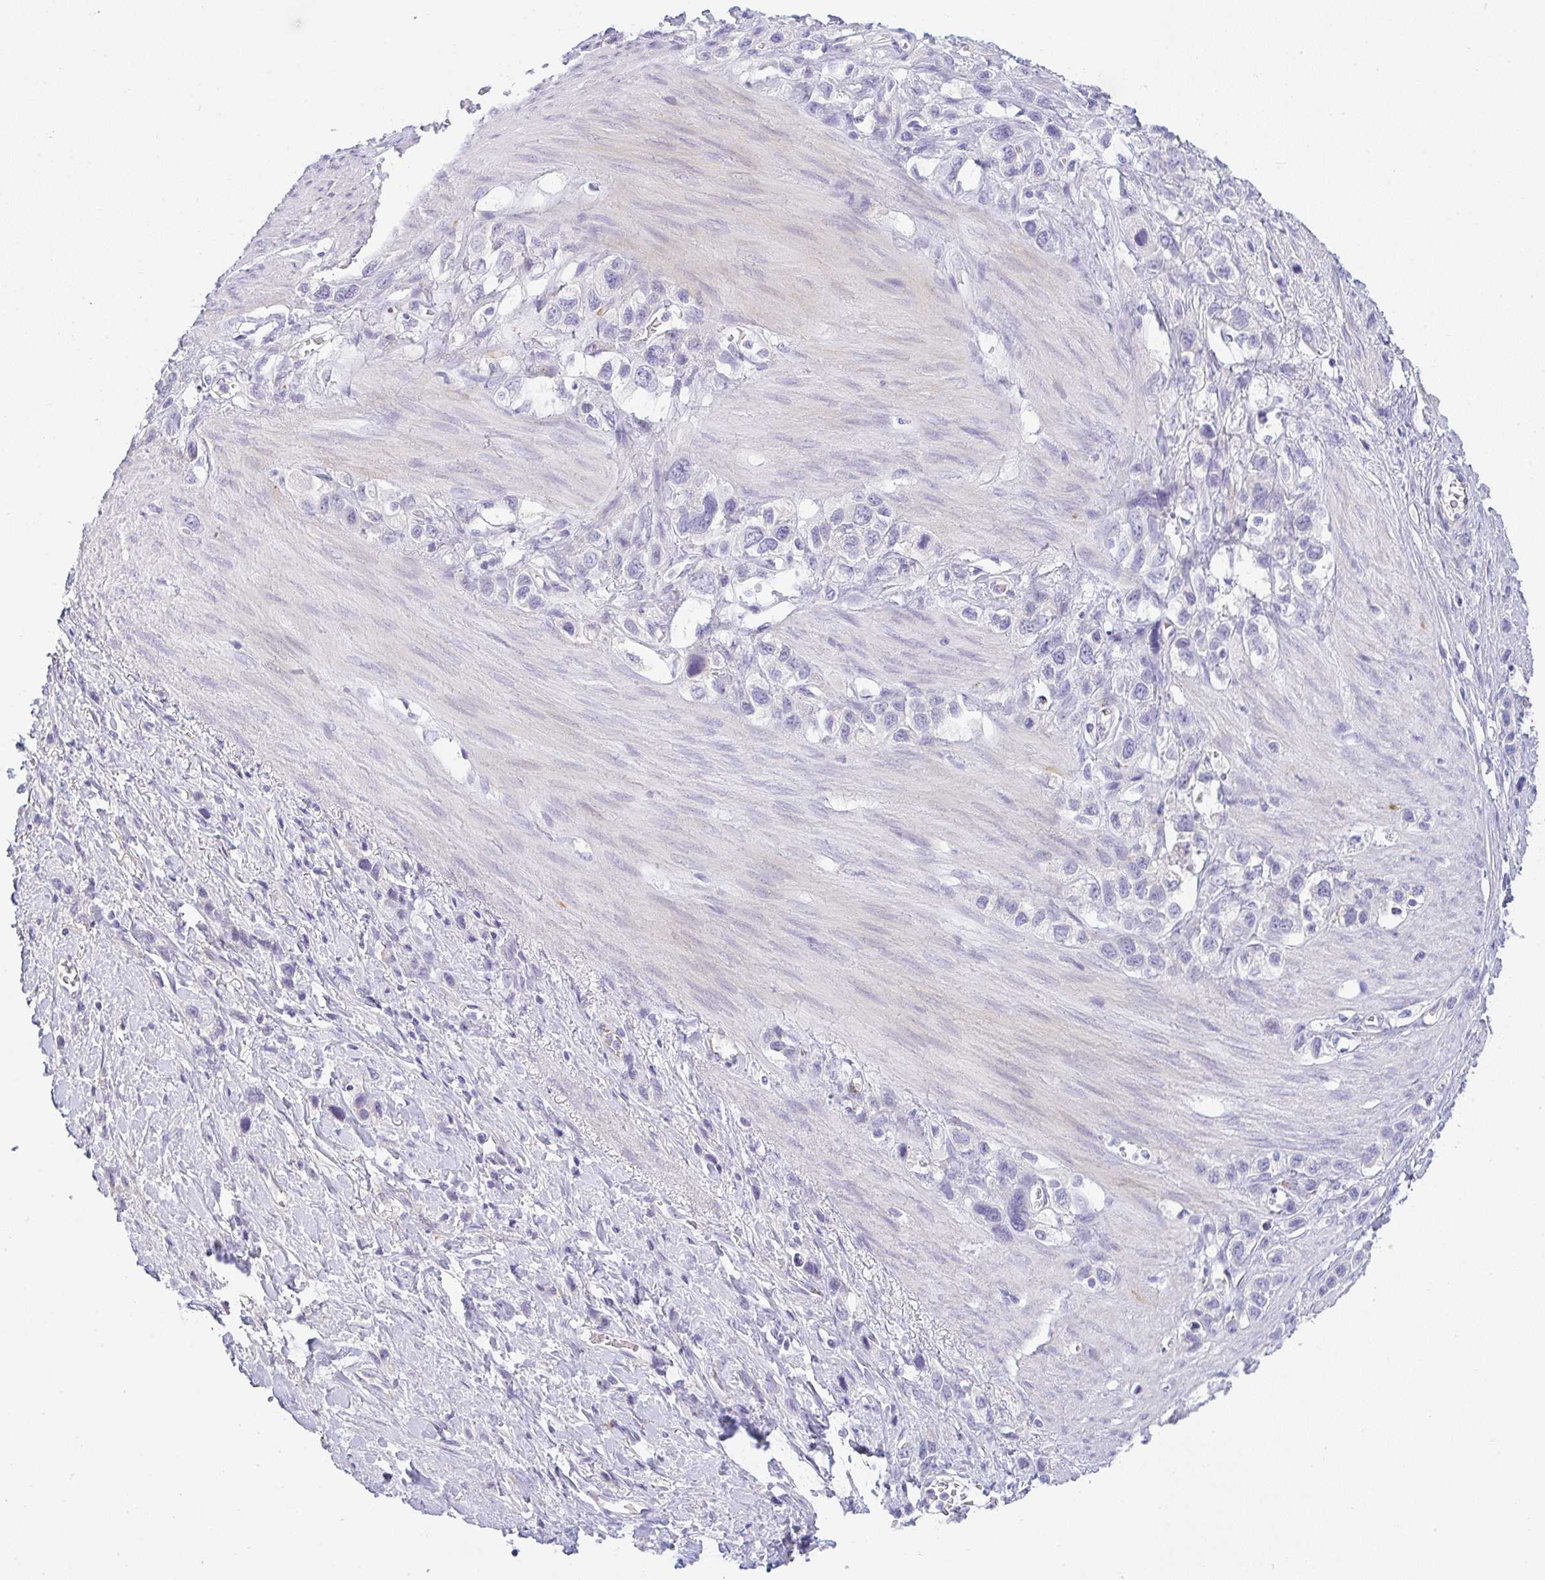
{"staining": {"intensity": "negative", "quantity": "none", "location": "none"}, "tissue": "stomach cancer", "cell_type": "Tumor cells", "image_type": "cancer", "snomed": [{"axis": "morphology", "description": "Adenocarcinoma, NOS"}, {"axis": "topography", "description": "Stomach"}], "caption": "An IHC histopathology image of stomach adenocarcinoma is shown. There is no staining in tumor cells of stomach adenocarcinoma.", "gene": "LPAR4", "patient": {"sex": "female", "age": 65}}